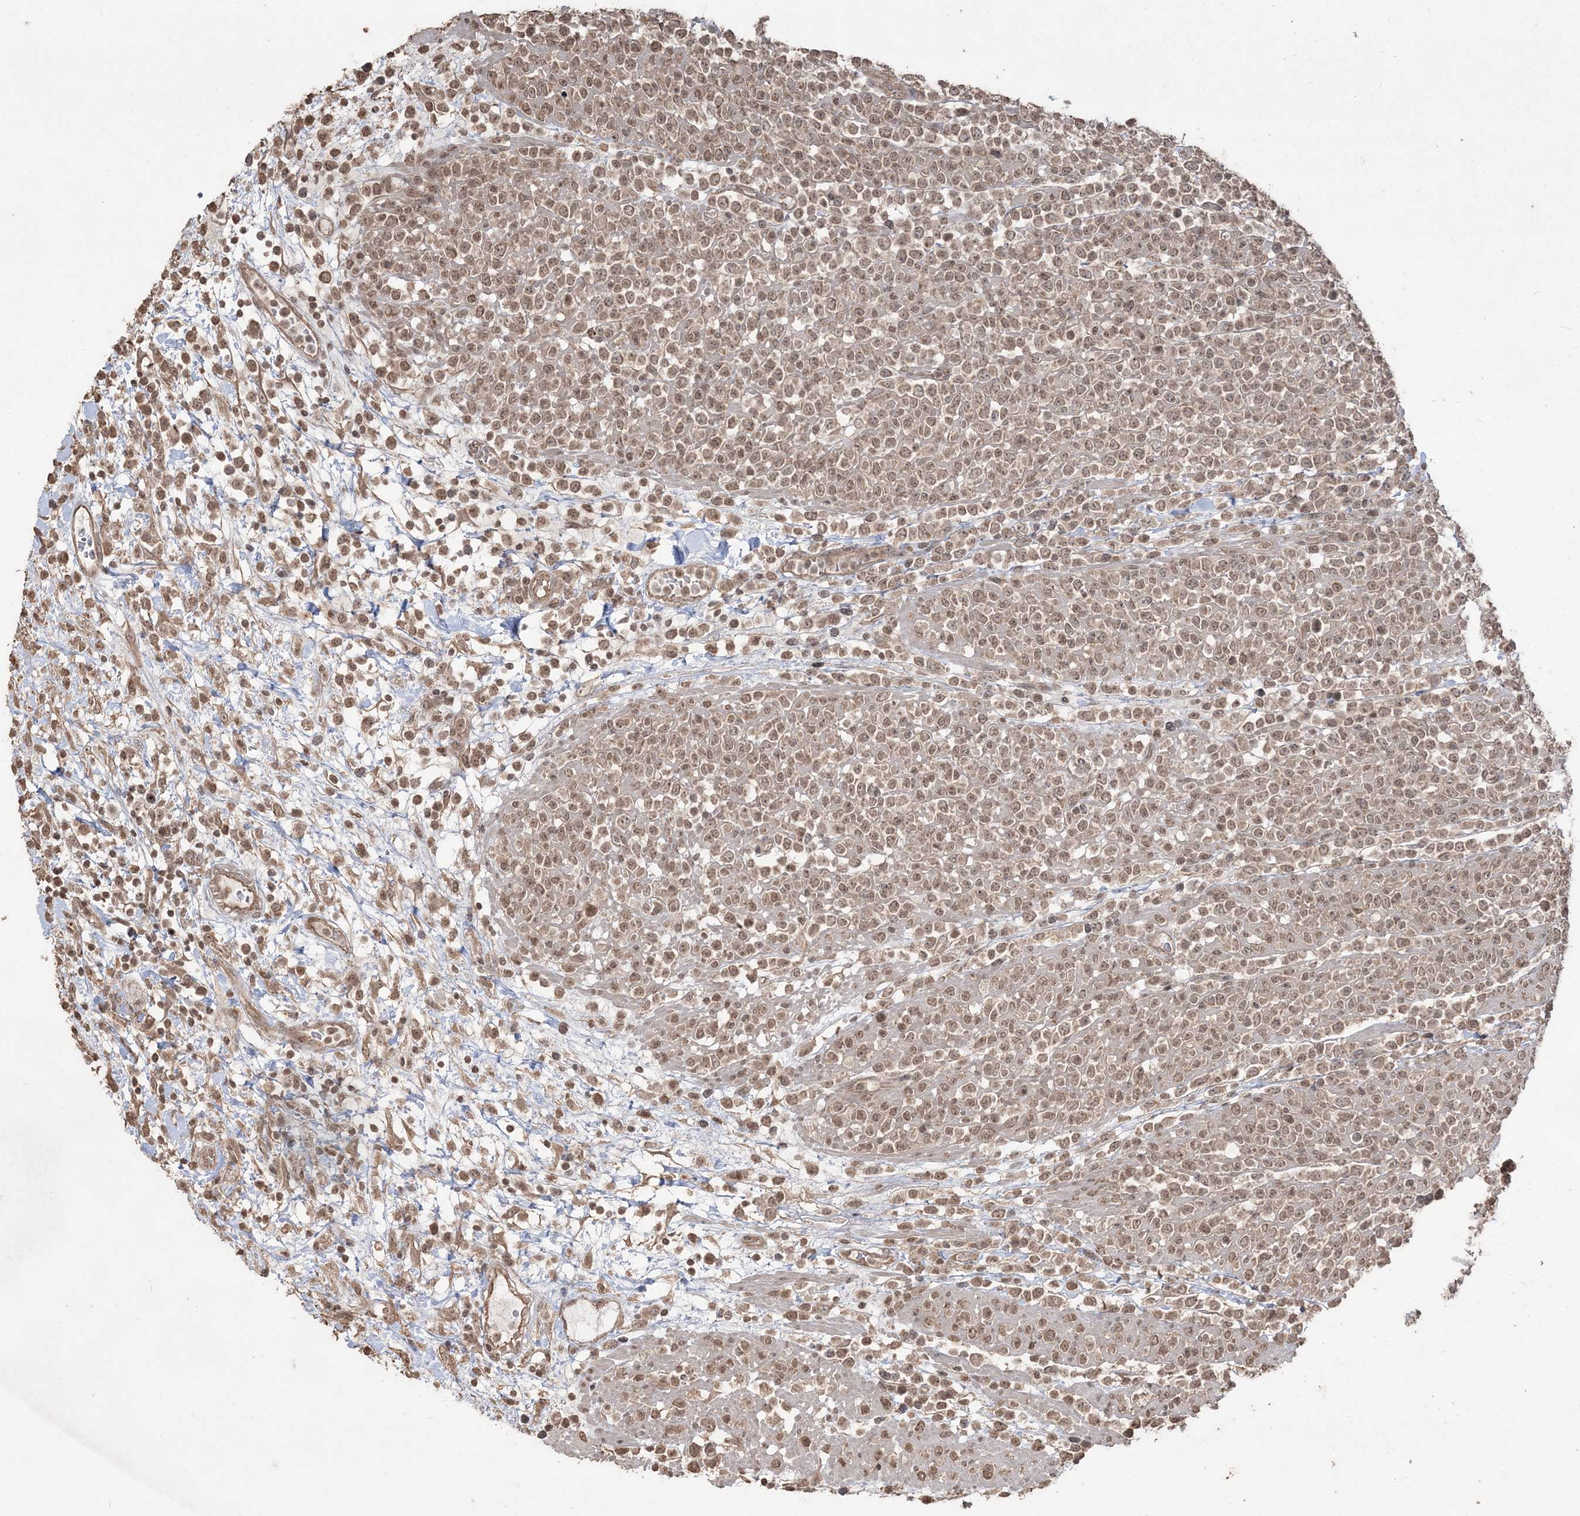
{"staining": {"intensity": "moderate", "quantity": ">75%", "location": "nuclear"}, "tissue": "lymphoma", "cell_type": "Tumor cells", "image_type": "cancer", "snomed": [{"axis": "morphology", "description": "Malignant lymphoma, non-Hodgkin's type, High grade"}, {"axis": "topography", "description": "Colon"}], "caption": "Immunohistochemistry photomicrograph of neoplastic tissue: human lymphoma stained using immunohistochemistry reveals medium levels of moderate protein expression localized specifically in the nuclear of tumor cells, appearing as a nuclear brown color.", "gene": "EHHADH", "patient": {"sex": "female", "age": 53}}